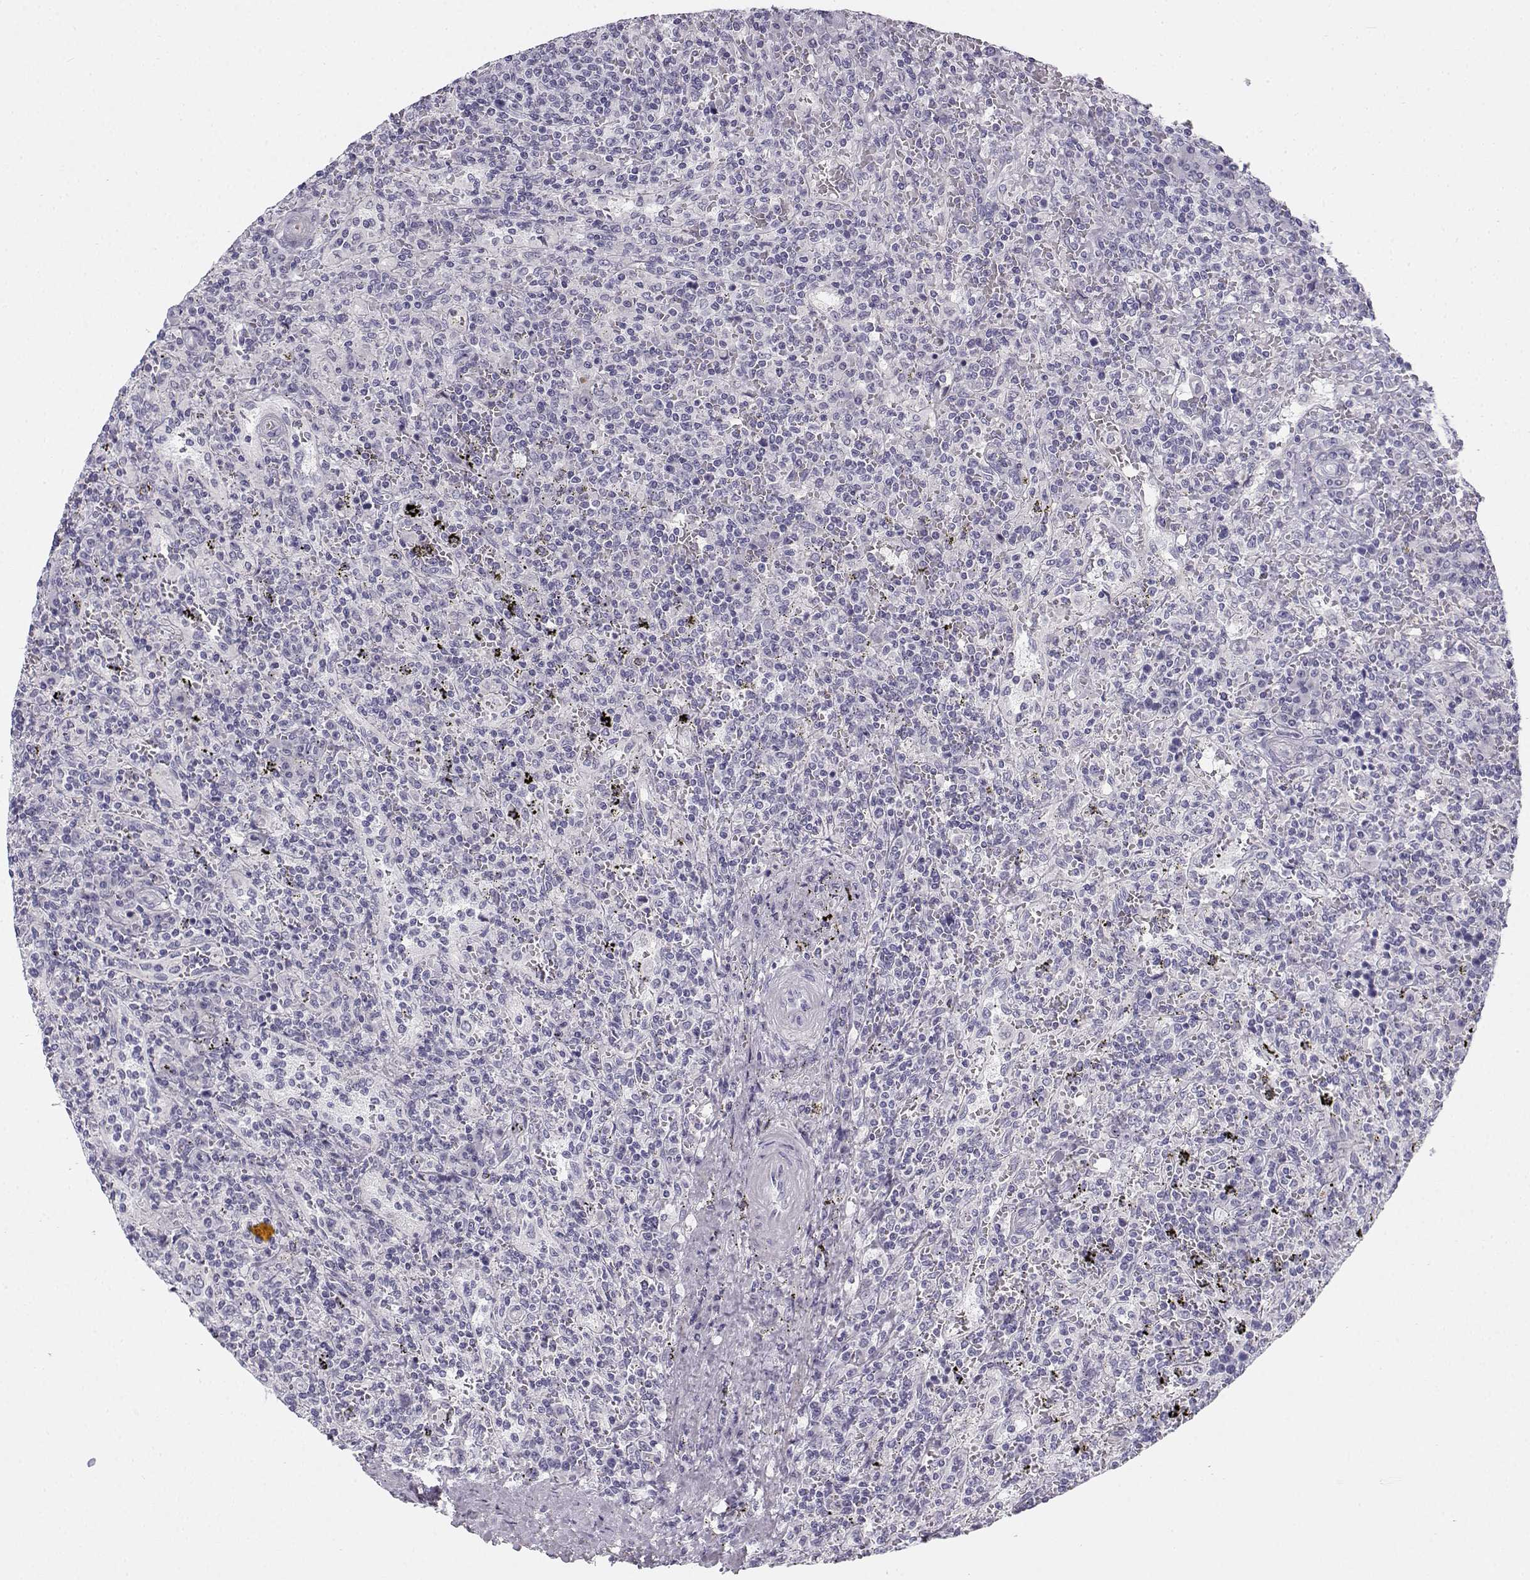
{"staining": {"intensity": "negative", "quantity": "none", "location": "none"}, "tissue": "lymphoma", "cell_type": "Tumor cells", "image_type": "cancer", "snomed": [{"axis": "morphology", "description": "Malignant lymphoma, non-Hodgkin's type, Low grade"}, {"axis": "topography", "description": "Spleen"}], "caption": "This is an IHC histopathology image of human low-grade malignant lymphoma, non-Hodgkin's type. There is no staining in tumor cells.", "gene": "CREB3L3", "patient": {"sex": "male", "age": 62}}